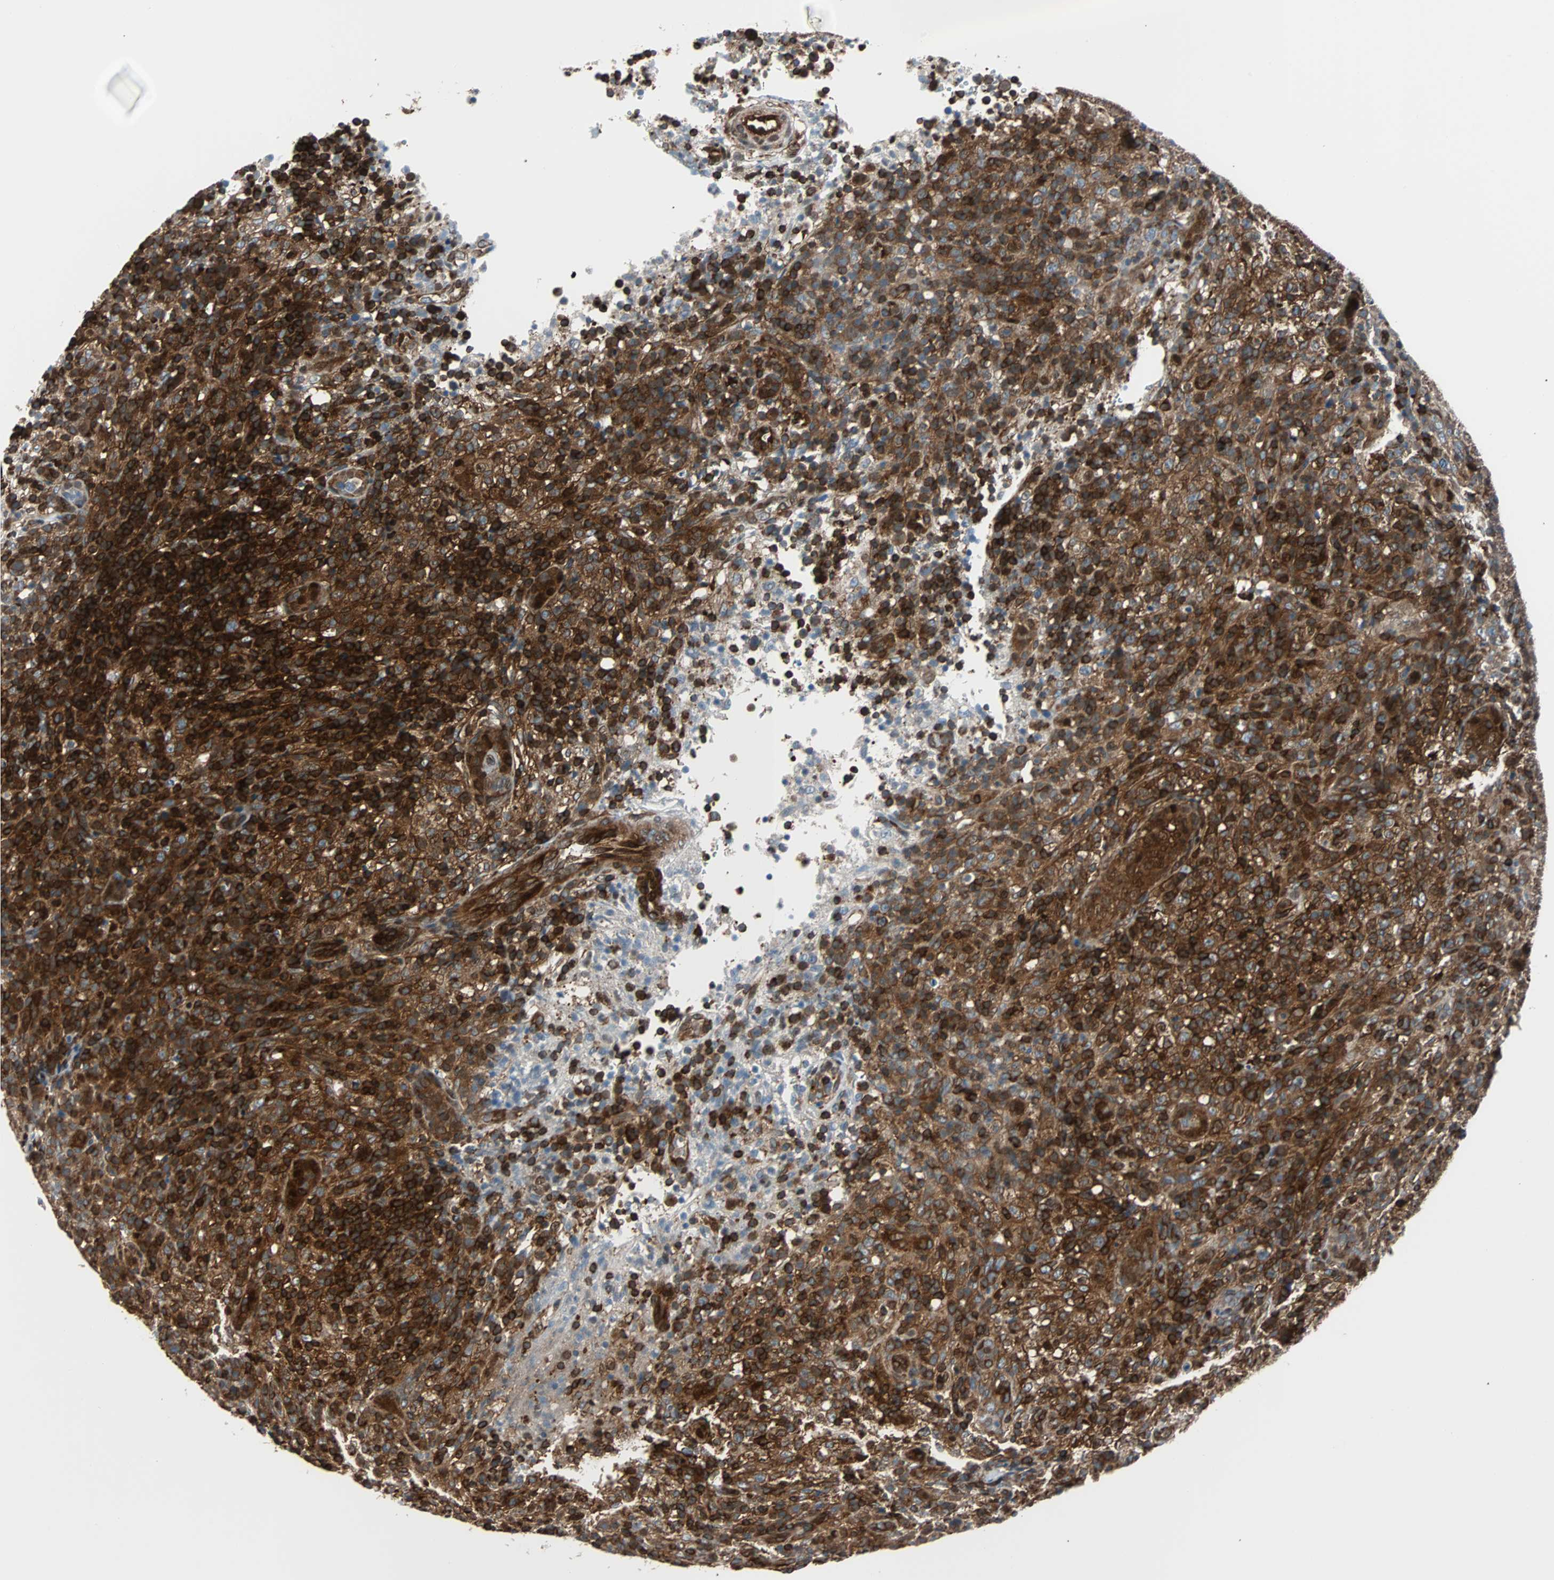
{"staining": {"intensity": "strong", "quantity": ">75%", "location": "cytoplasmic/membranous"}, "tissue": "lymphoma", "cell_type": "Tumor cells", "image_type": "cancer", "snomed": [{"axis": "morphology", "description": "Malignant lymphoma, non-Hodgkin's type, High grade"}, {"axis": "topography", "description": "Lymph node"}], "caption": "High-grade malignant lymphoma, non-Hodgkin's type was stained to show a protein in brown. There is high levels of strong cytoplasmic/membranous positivity in approximately >75% of tumor cells. (brown staining indicates protein expression, while blue staining denotes nuclei).", "gene": "RELA", "patient": {"sex": "female", "age": 76}}